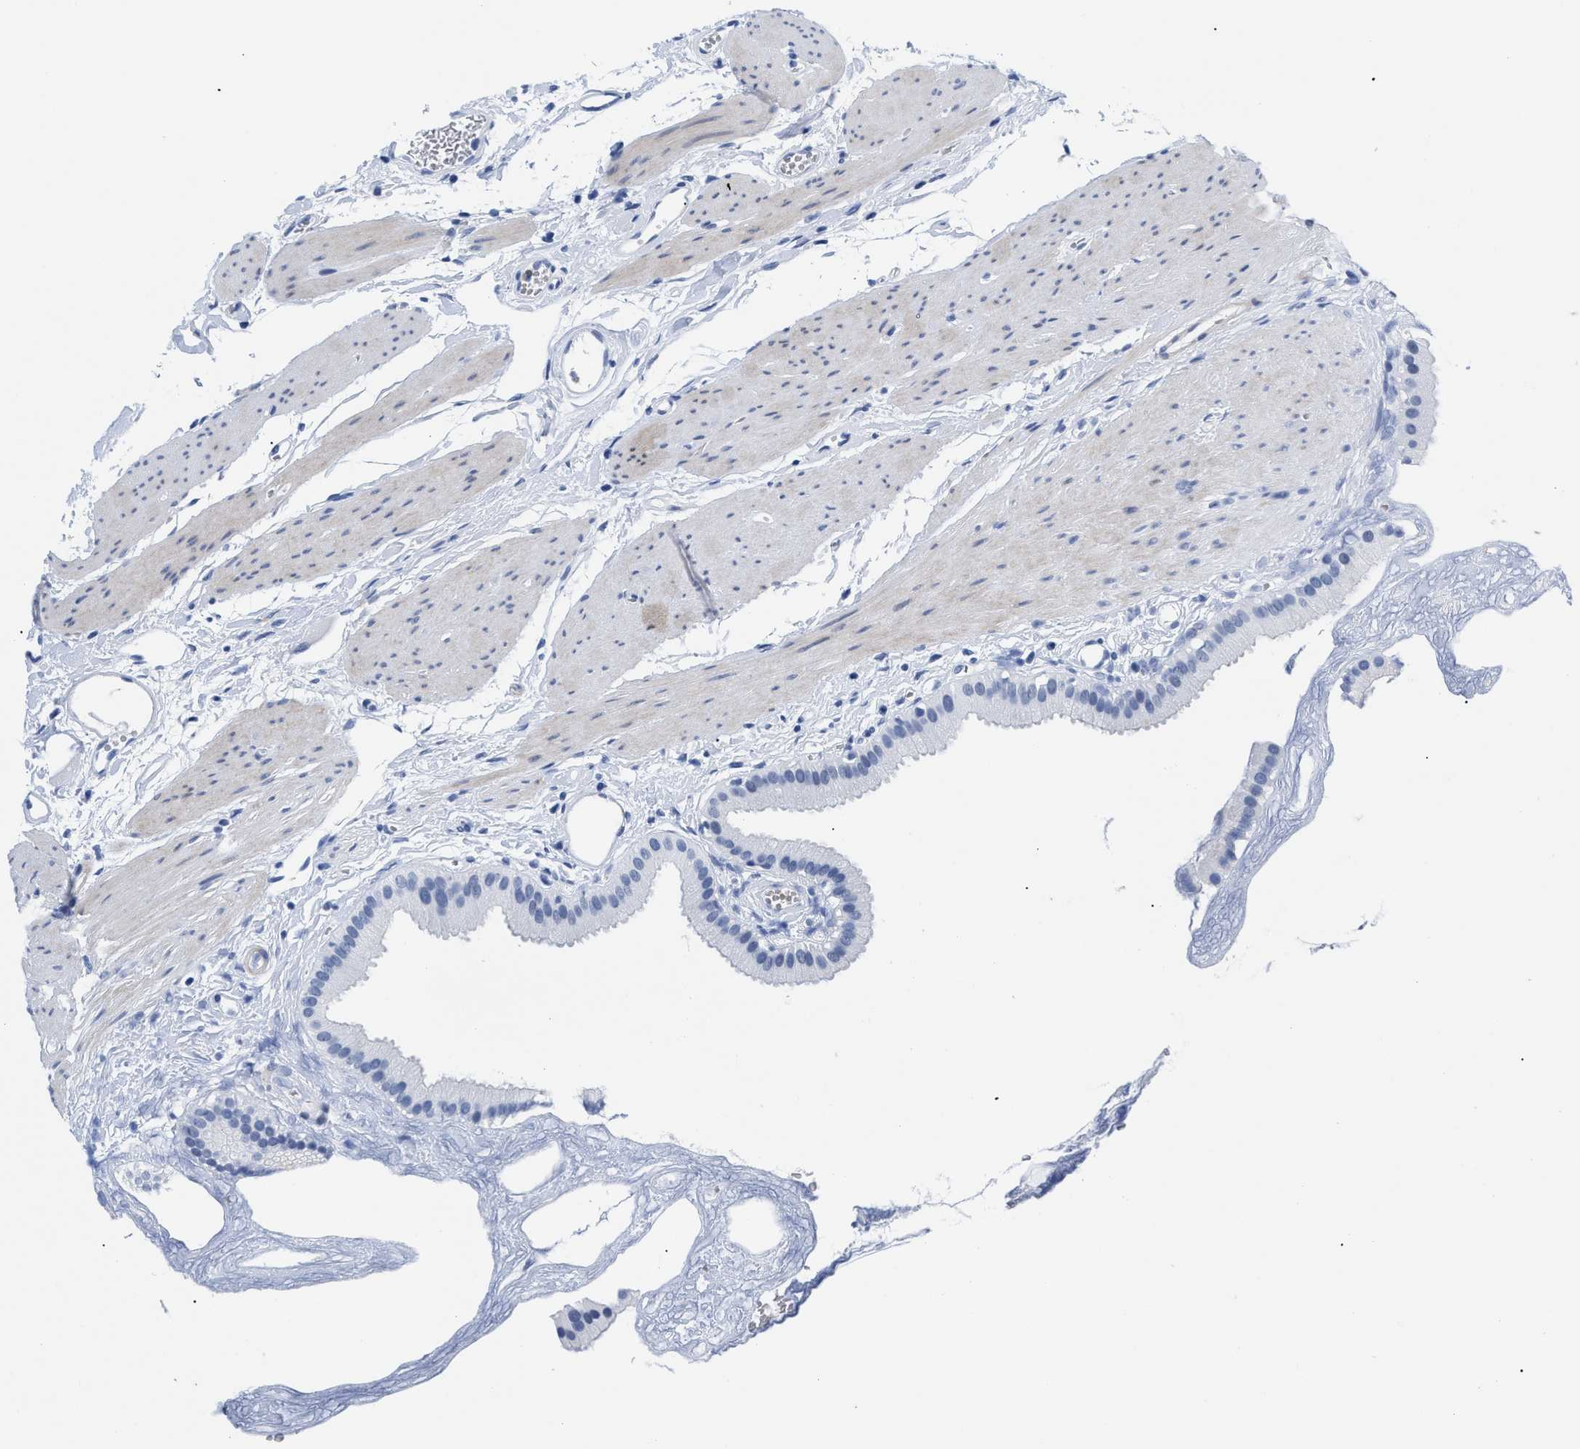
{"staining": {"intensity": "negative", "quantity": "none", "location": "none"}, "tissue": "gallbladder", "cell_type": "Glandular cells", "image_type": "normal", "snomed": [{"axis": "morphology", "description": "Normal tissue, NOS"}, {"axis": "topography", "description": "Gallbladder"}], "caption": "Immunohistochemistry (IHC) of normal human gallbladder exhibits no staining in glandular cells.", "gene": "DUSP26", "patient": {"sex": "female", "age": 64}}